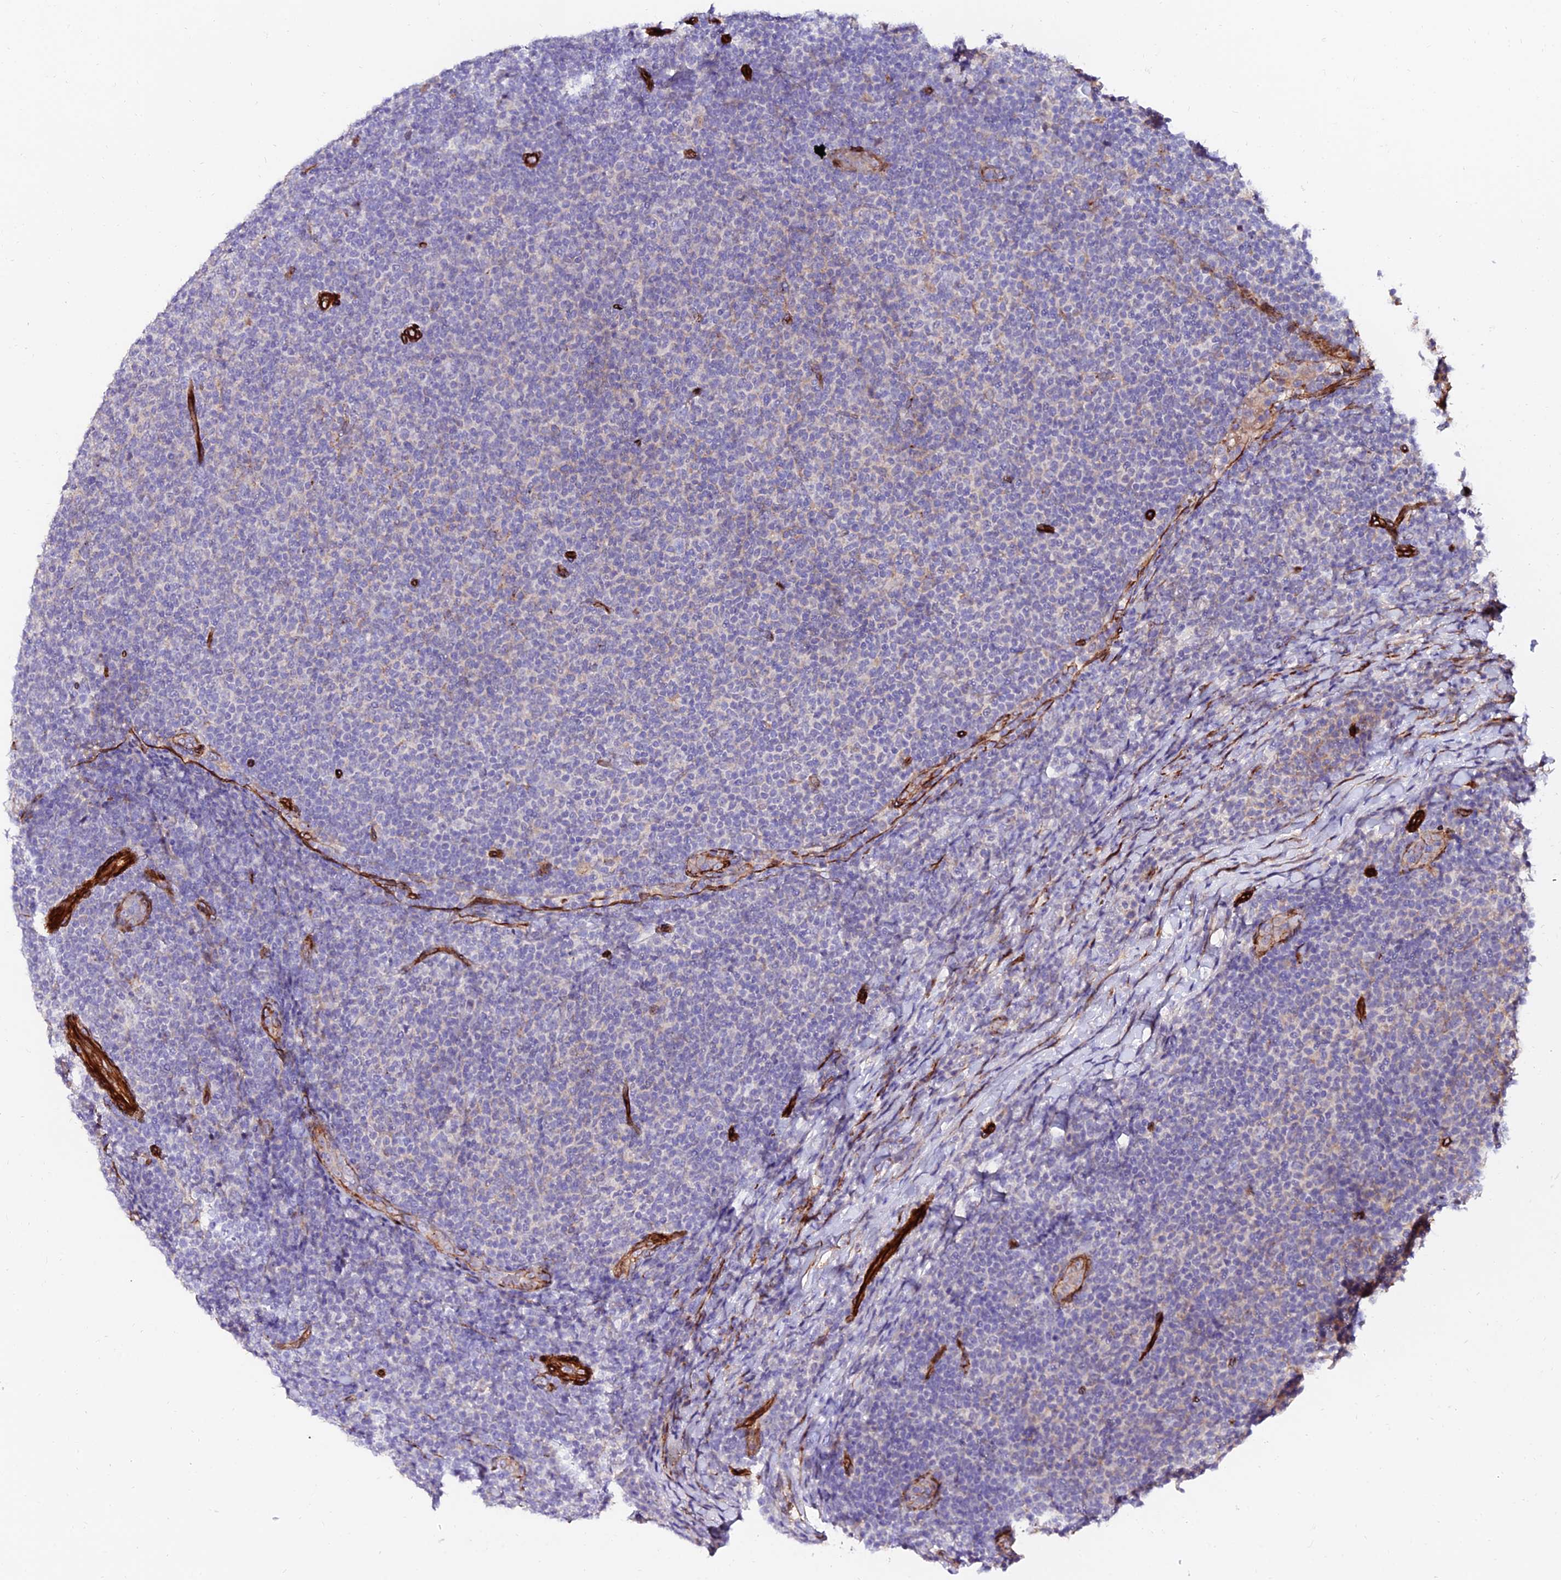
{"staining": {"intensity": "negative", "quantity": "none", "location": "none"}, "tissue": "lymphoma", "cell_type": "Tumor cells", "image_type": "cancer", "snomed": [{"axis": "morphology", "description": "Malignant lymphoma, non-Hodgkin's type, Low grade"}, {"axis": "topography", "description": "Lymph node"}], "caption": "The IHC image has no significant expression in tumor cells of lymphoma tissue. (DAB (3,3'-diaminobenzidine) immunohistochemistry (IHC) visualized using brightfield microscopy, high magnification).", "gene": "ALDH3B2", "patient": {"sex": "male", "age": 66}}